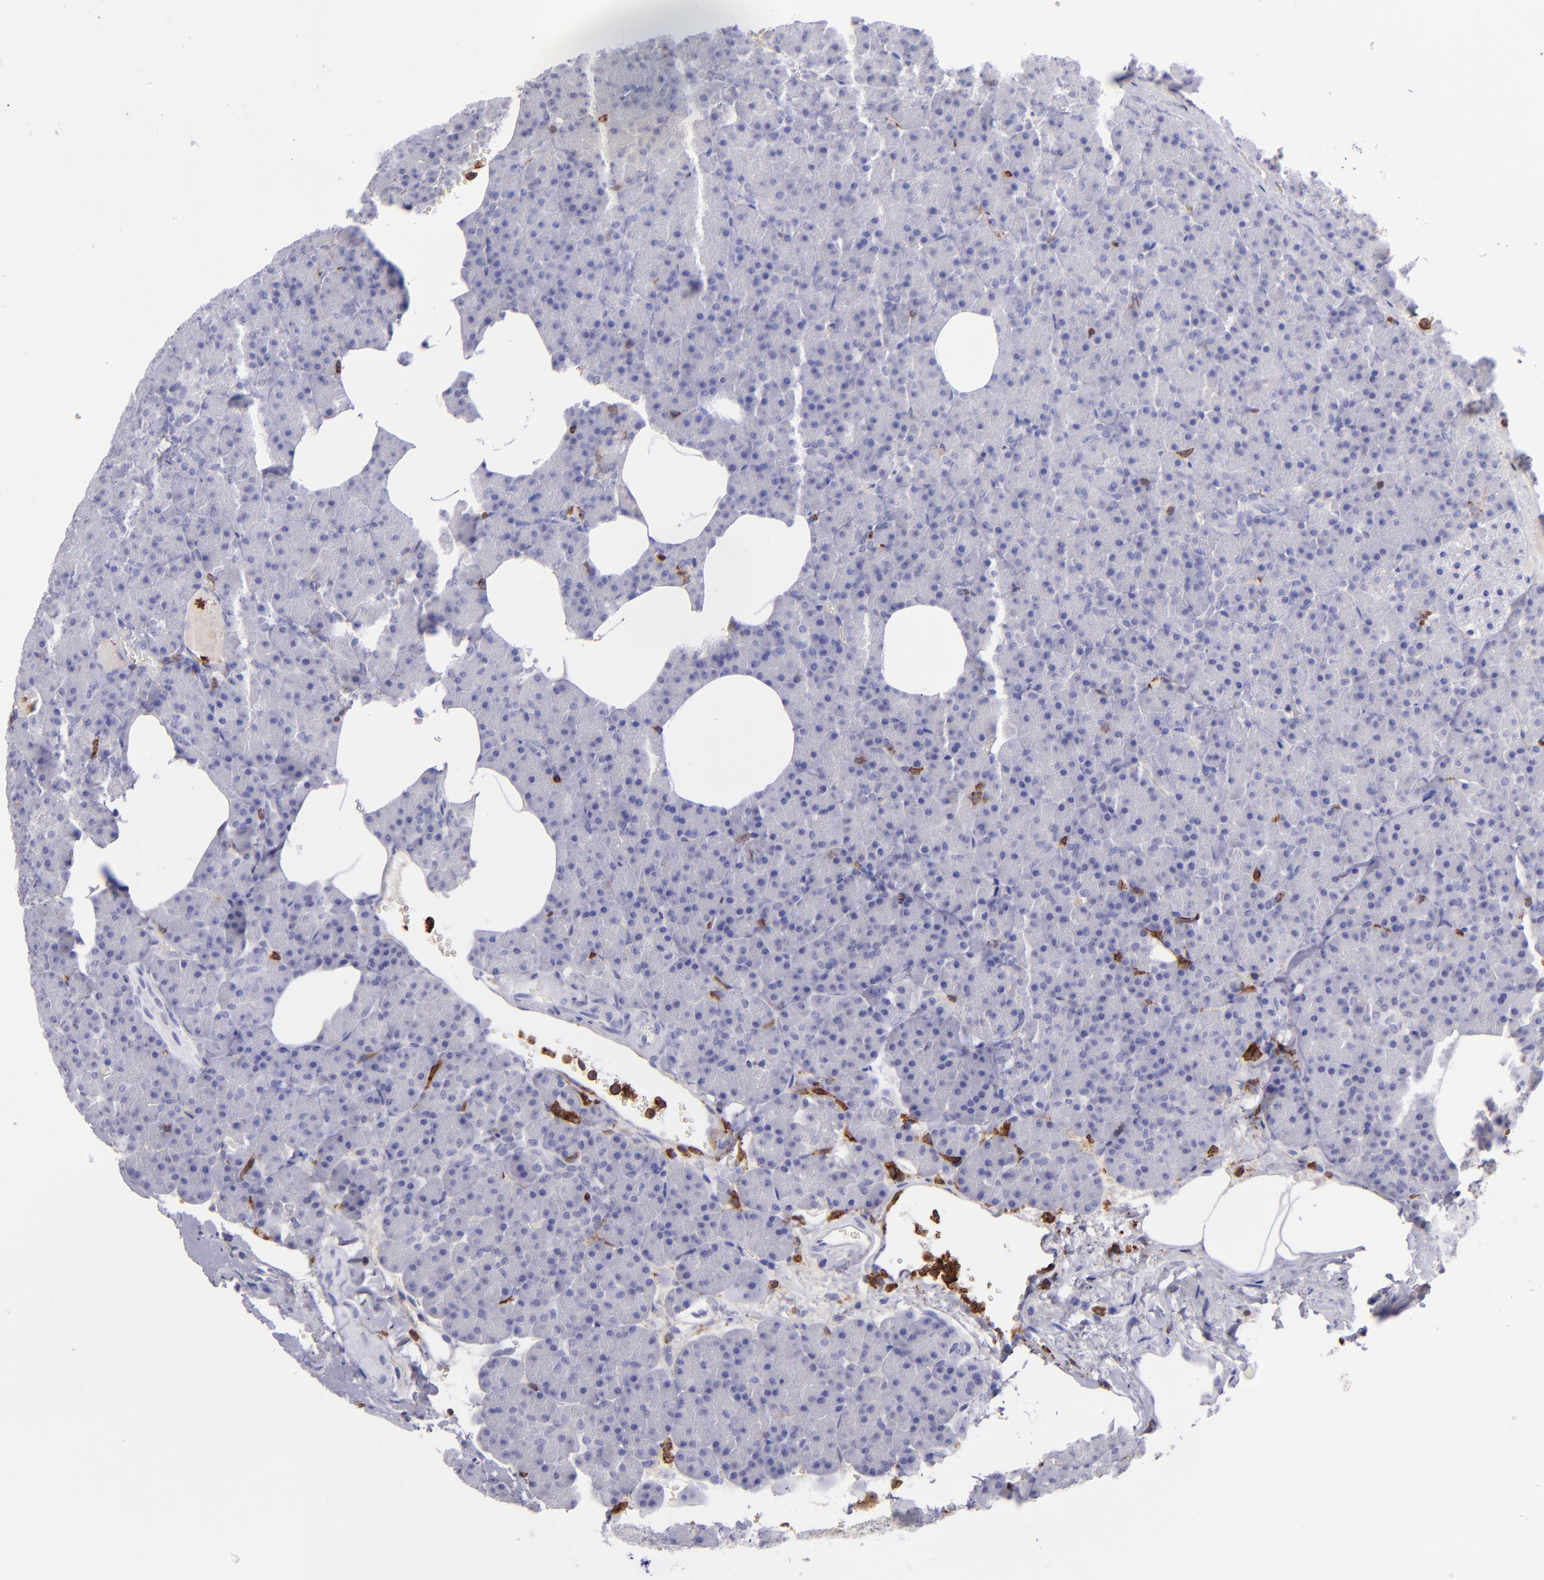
{"staining": {"intensity": "negative", "quantity": "none", "location": "none"}, "tissue": "pancreas", "cell_type": "Exocrine glandular cells", "image_type": "normal", "snomed": [{"axis": "morphology", "description": "Normal tissue, NOS"}, {"axis": "topography", "description": "Pancreas"}], "caption": "Histopathology image shows no significant protein staining in exocrine glandular cells of normal pancreas.", "gene": "ICAM3", "patient": {"sex": "female", "age": 35}}